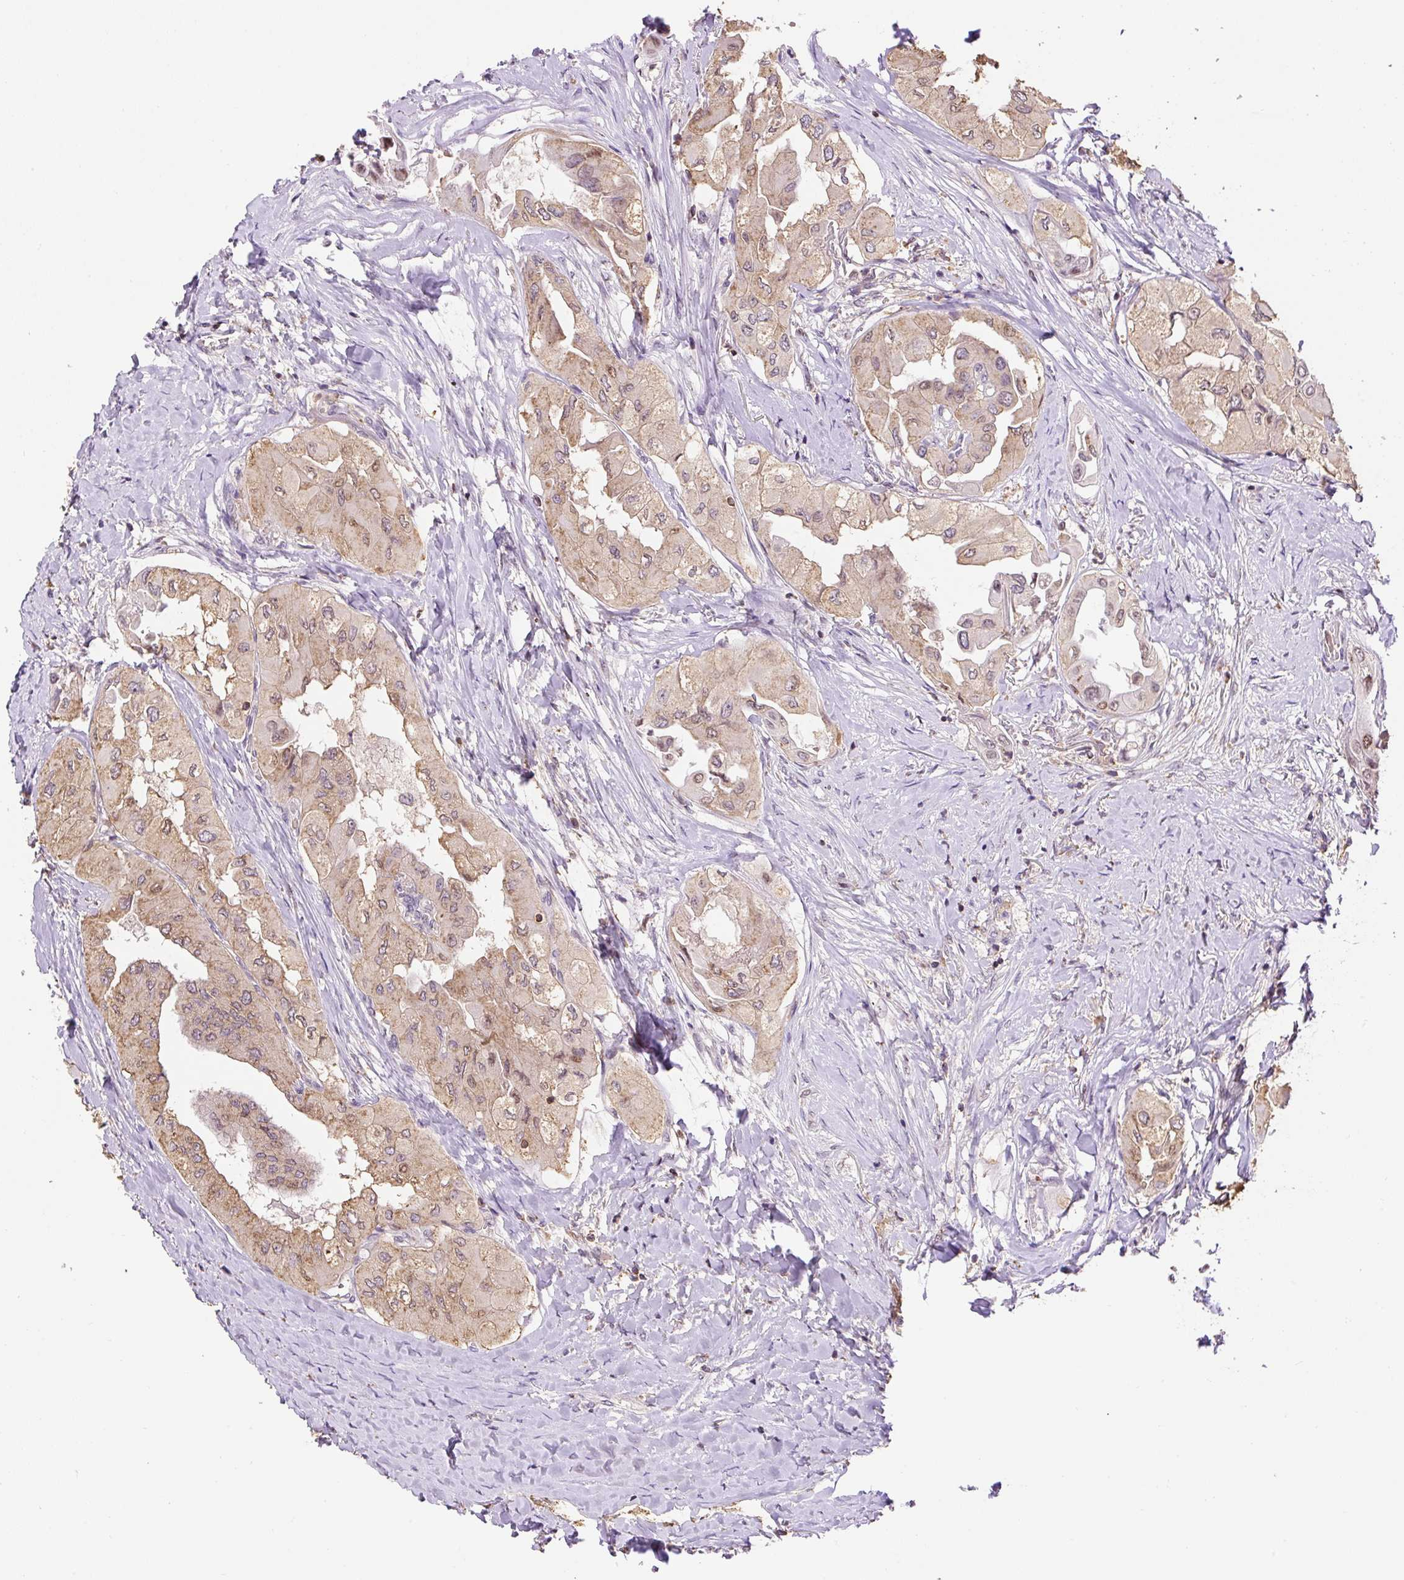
{"staining": {"intensity": "weak", "quantity": ">75%", "location": "cytoplasmic/membranous"}, "tissue": "thyroid cancer", "cell_type": "Tumor cells", "image_type": "cancer", "snomed": [{"axis": "morphology", "description": "Normal tissue, NOS"}, {"axis": "morphology", "description": "Papillary adenocarcinoma, NOS"}, {"axis": "topography", "description": "Thyroid gland"}], "caption": "The immunohistochemical stain highlights weak cytoplasmic/membranous staining in tumor cells of thyroid papillary adenocarcinoma tissue. (DAB (3,3'-diaminobenzidine) = brown stain, brightfield microscopy at high magnification).", "gene": "CARD11", "patient": {"sex": "female", "age": 59}}